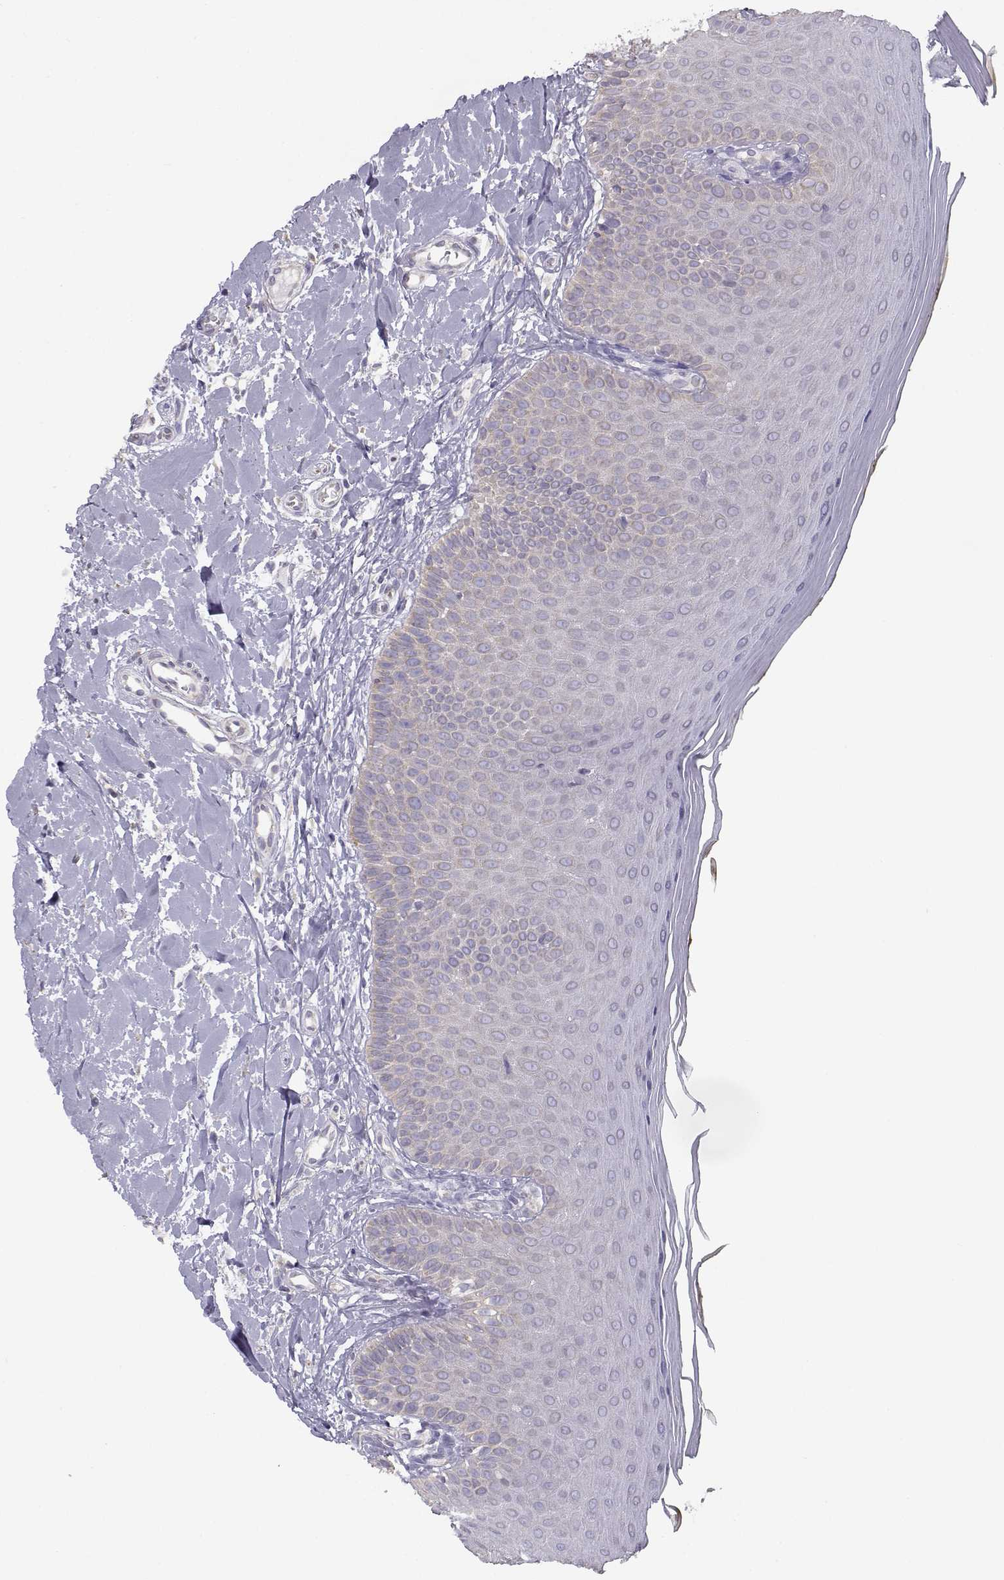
{"staining": {"intensity": "weak", "quantity": "<25%", "location": "cytoplasmic/membranous"}, "tissue": "oral mucosa", "cell_type": "Squamous epithelial cells", "image_type": "normal", "snomed": [{"axis": "morphology", "description": "Normal tissue, NOS"}, {"axis": "topography", "description": "Oral tissue"}], "caption": "Oral mucosa stained for a protein using immunohistochemistry (IHC) shows no positivity squamous epithelial cells.", "gene": "BEND6", "patient": {"sex": "female", "age": 43}}